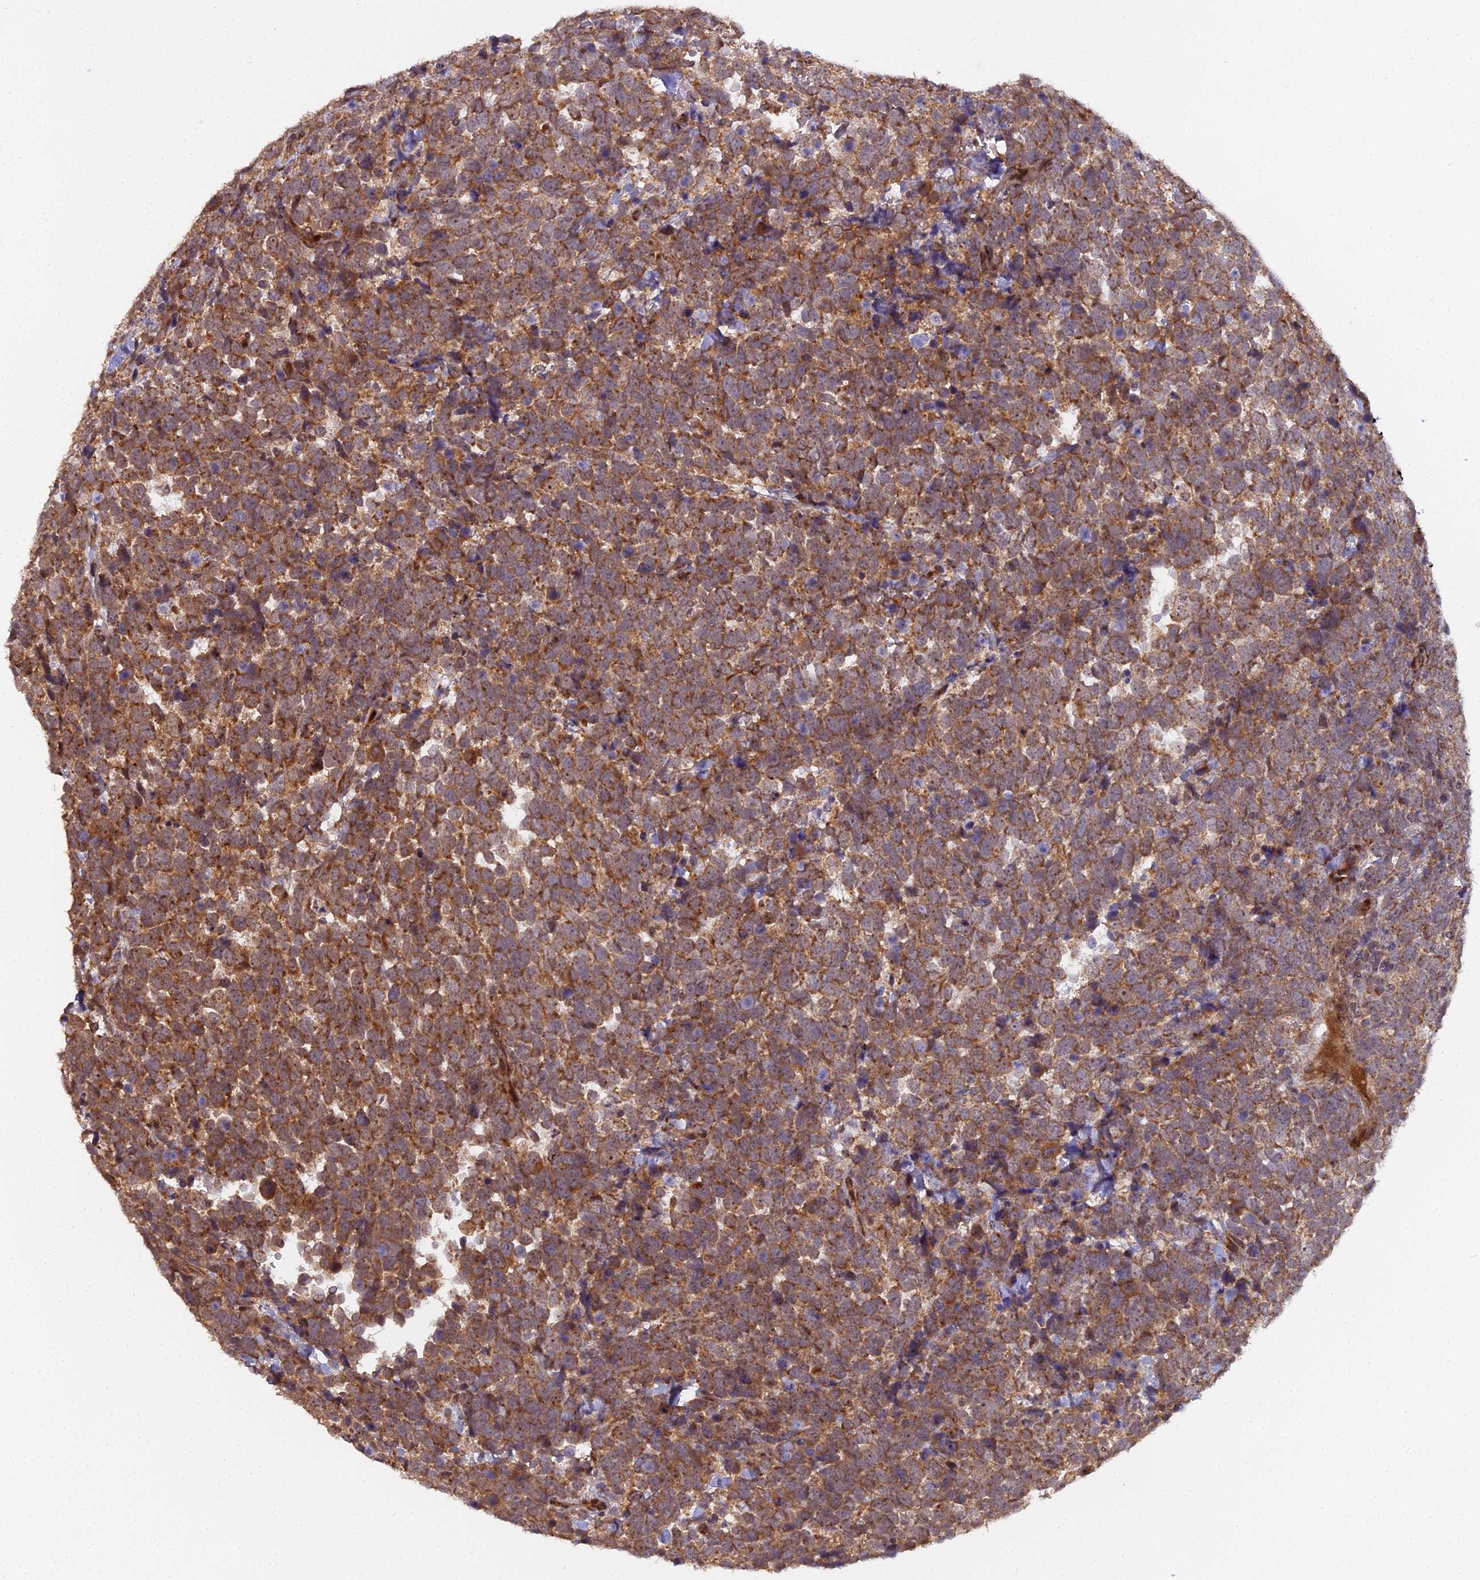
{"staining": {"intensity": "moderate", "quantity": ">75%", "location": "cytoplasmic/membranous"}, "tissue": "urothelial cancer", "cell_type": "Tumor cells", "image_type": "cancer", "snomed": [{"axis": "morphology", "description": "Urothelial carcinoma, High grade"}, {"axis": "topography", "description": "Urinary bladder"}], "caption": "A brown stain shows moderate cytoplasmic/membranous staining of a protein in human urothelial cancer tumor cells. (DAB (3,3'-diaminobenzidine) = brown stain, brightfield microscopy at high magnification).", "gene": "MEOX1", "patient": {"sex": "female", "age": 82}}